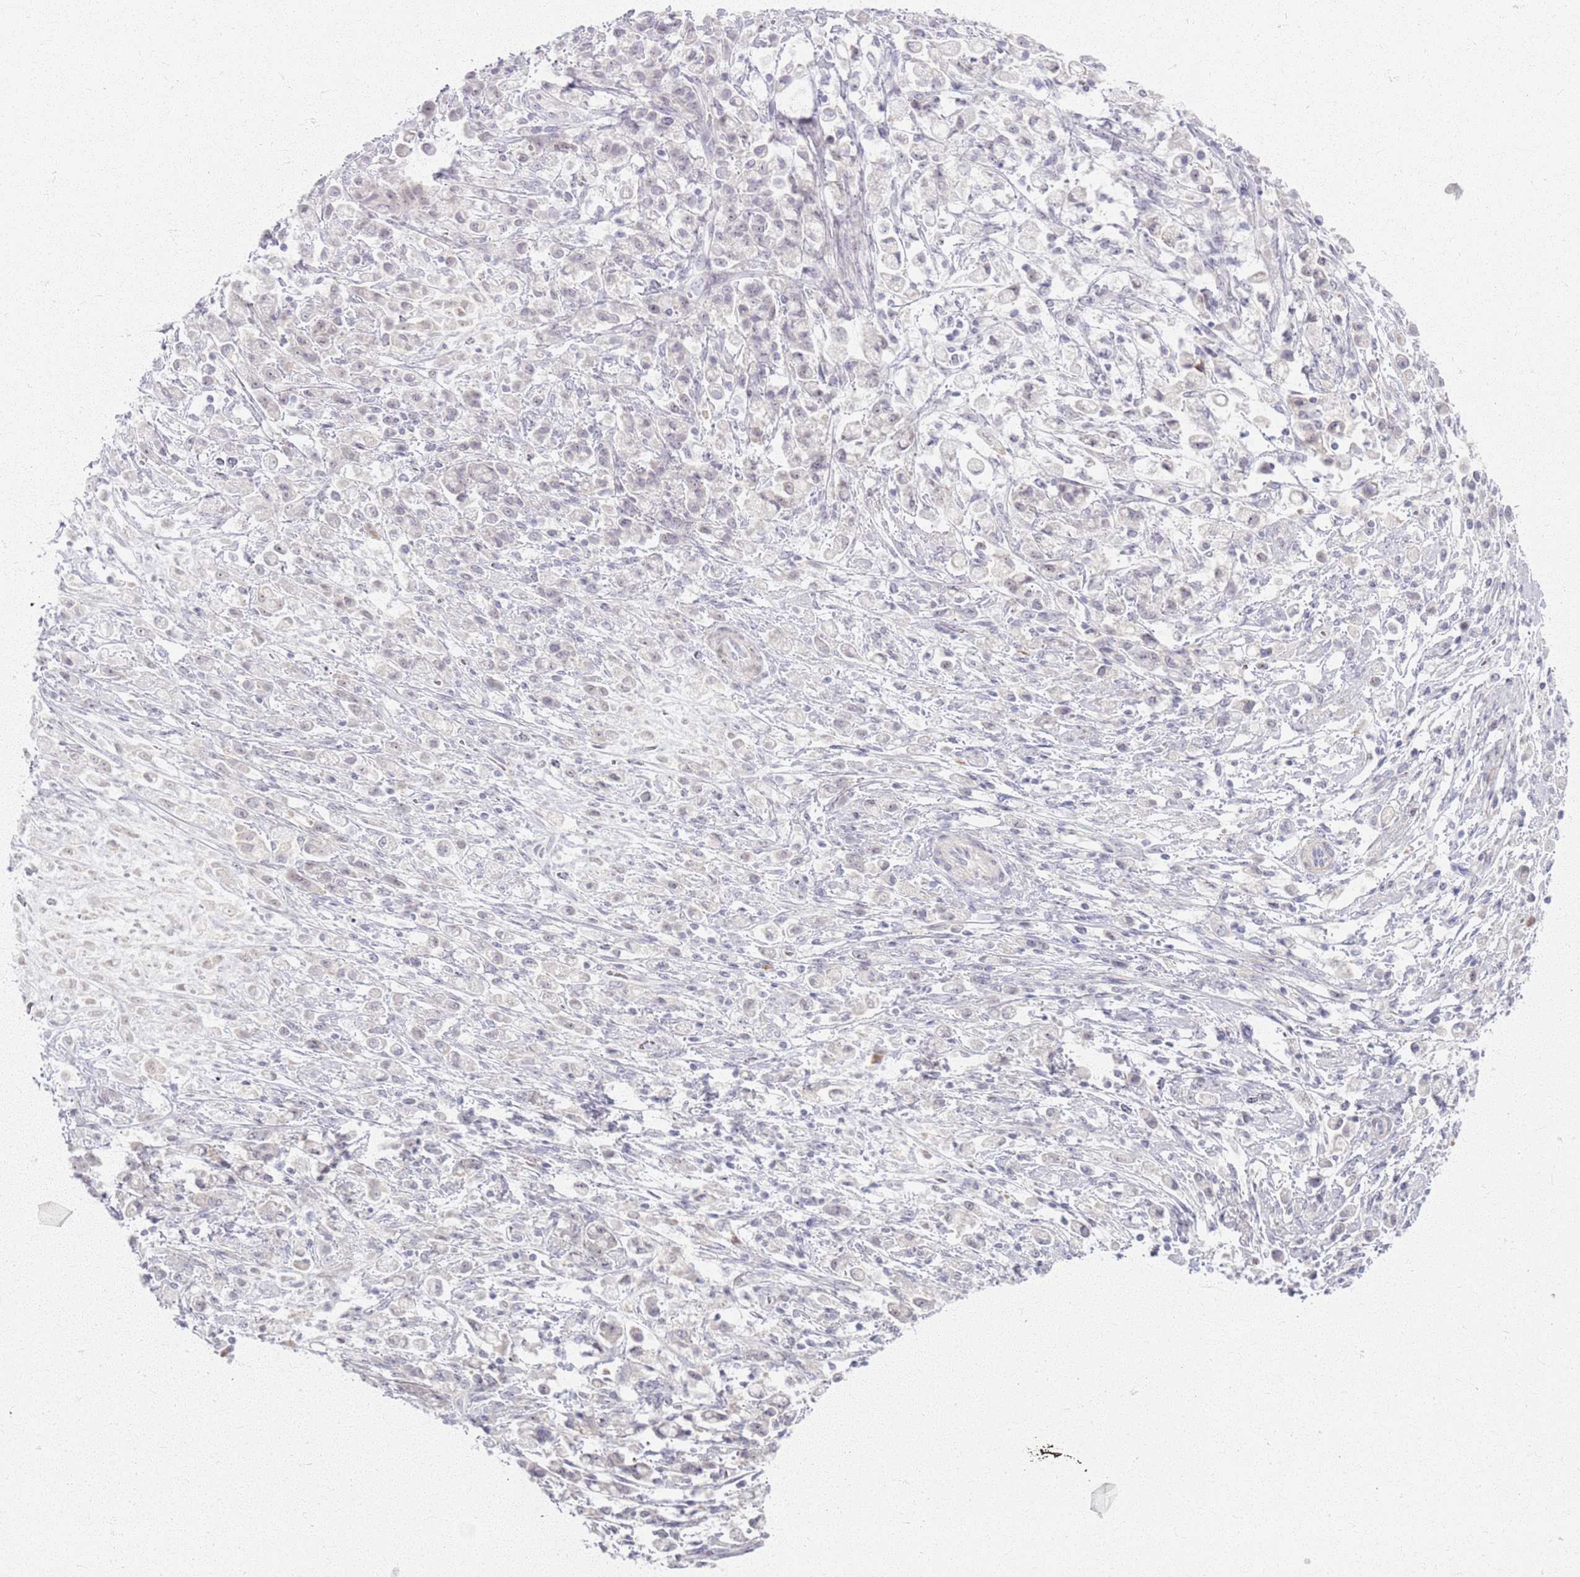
{"staining": {"intensity": "negative", "quantity": "none", "location": "none"}, "tissue": "stomach cancer", "cell_type": "Tumor cells", "image_type": "cancer", "snomed": [{"axis": "morphology", "description": "Adenocarcinoma, NOS"}, {"axis": "topography", "description": "Stomach"}], "caption": "A high-resolution micrograph shows IHC staining of stomach cancer (adenocarcinoma), which shows no significant staining in tumor cells. (DAB (3,3'-diaminobenzidine) IHC, high magnification).", "gene": "CRIPT", "patient": {"sex": "female", "age": 60}}